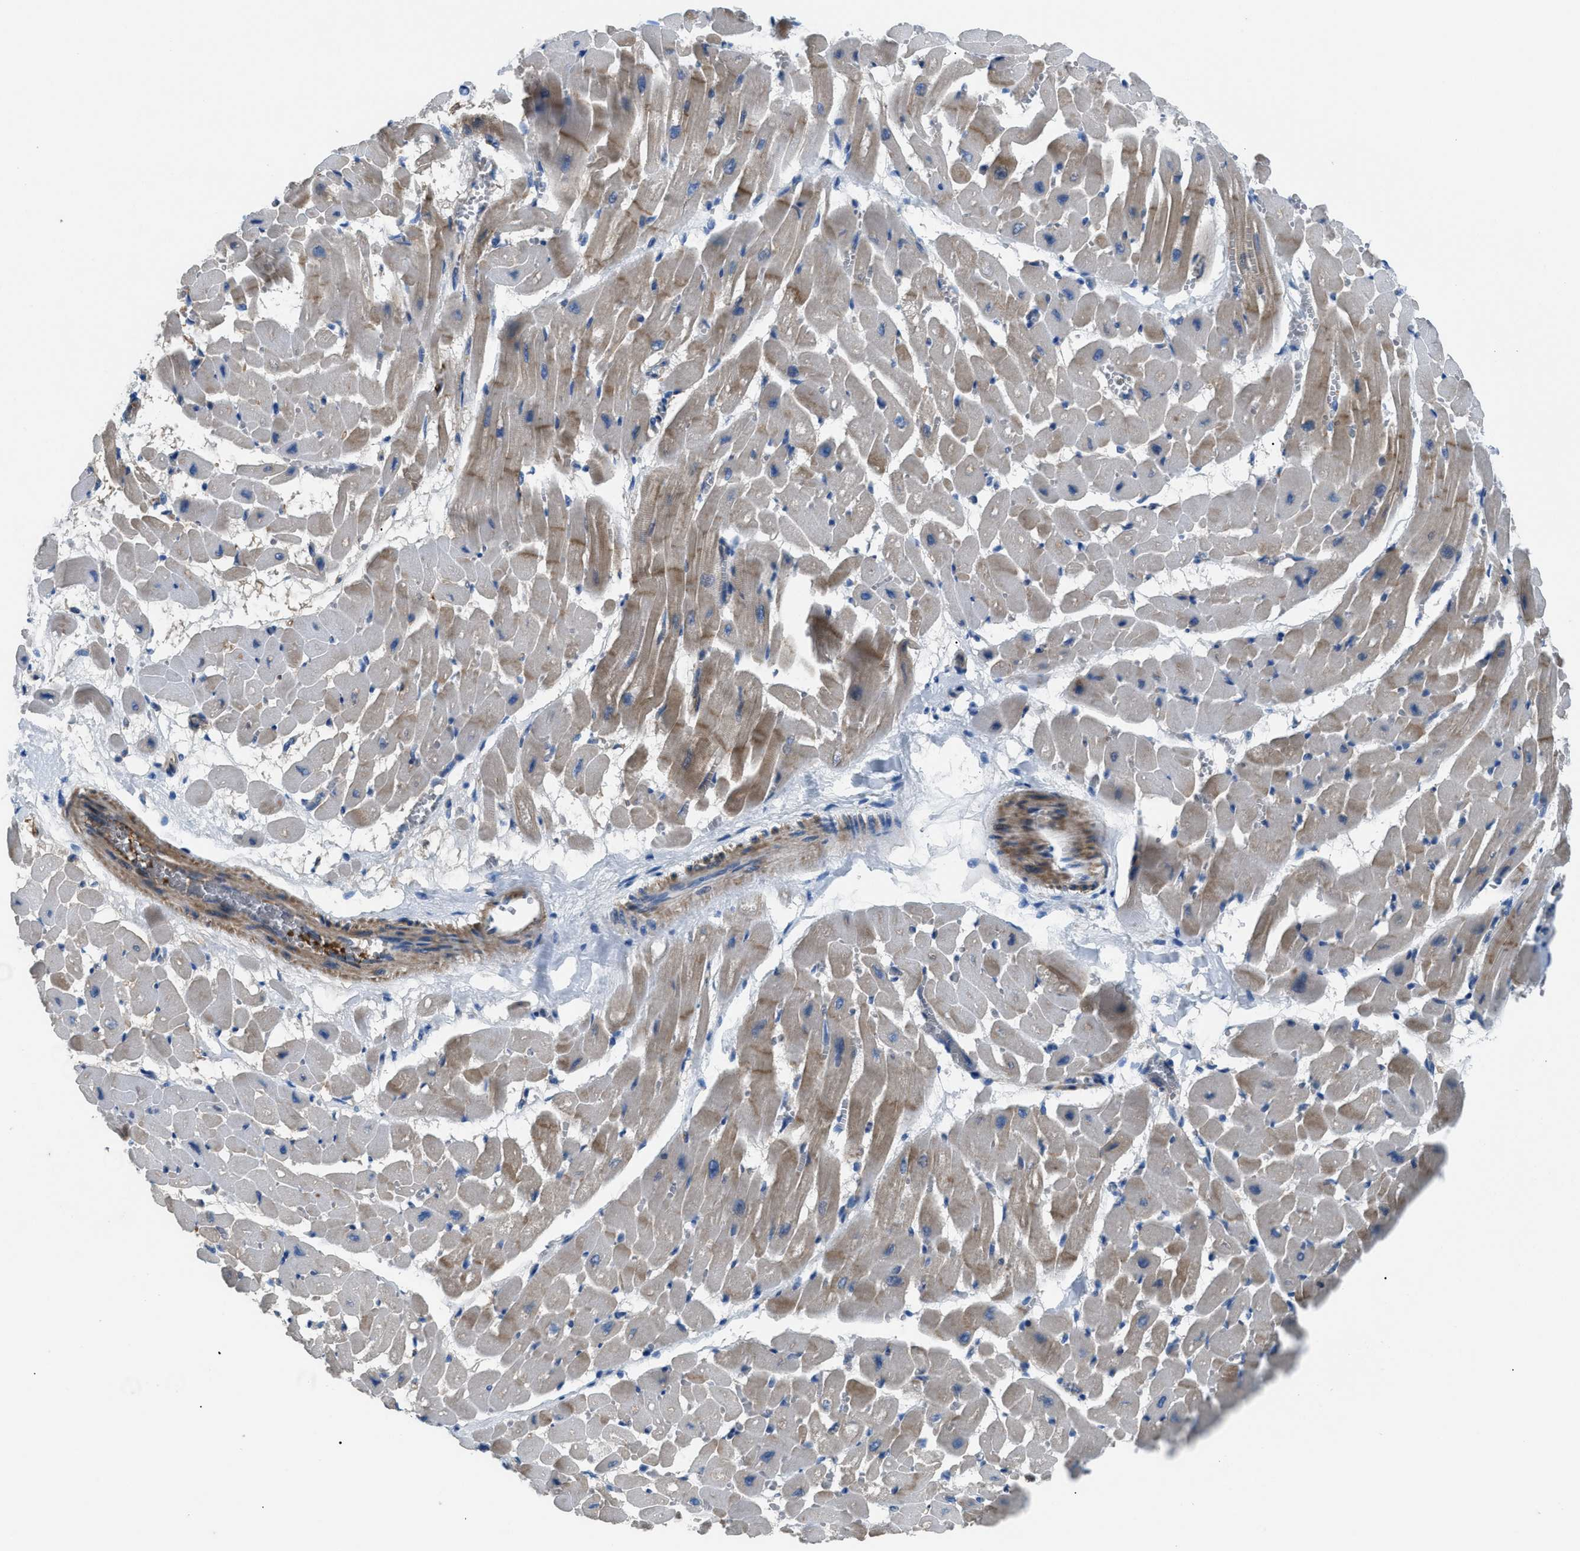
{"staining": {"intensity": "weak", "quantity": "25%-75%", "location": "cytoplasmic/membranous"}, "tissue": "heart muscle", "cell_type": "Cardiomyocytes", "image_type": "normal", "snomed": [{"axis": "morphology", "description": "Normal tissue, NOS"}, {"axis": "topography", "description": "Heart"}], "caption": "This is an image of immunohistochemistry (IHC) staining of normal heart muscle, which shows weak positivity in the cytoplasmic/membranous of cardiomyocytes.", "gene": "SGCZ", "patient": {"sex": "male", "age": 45}}